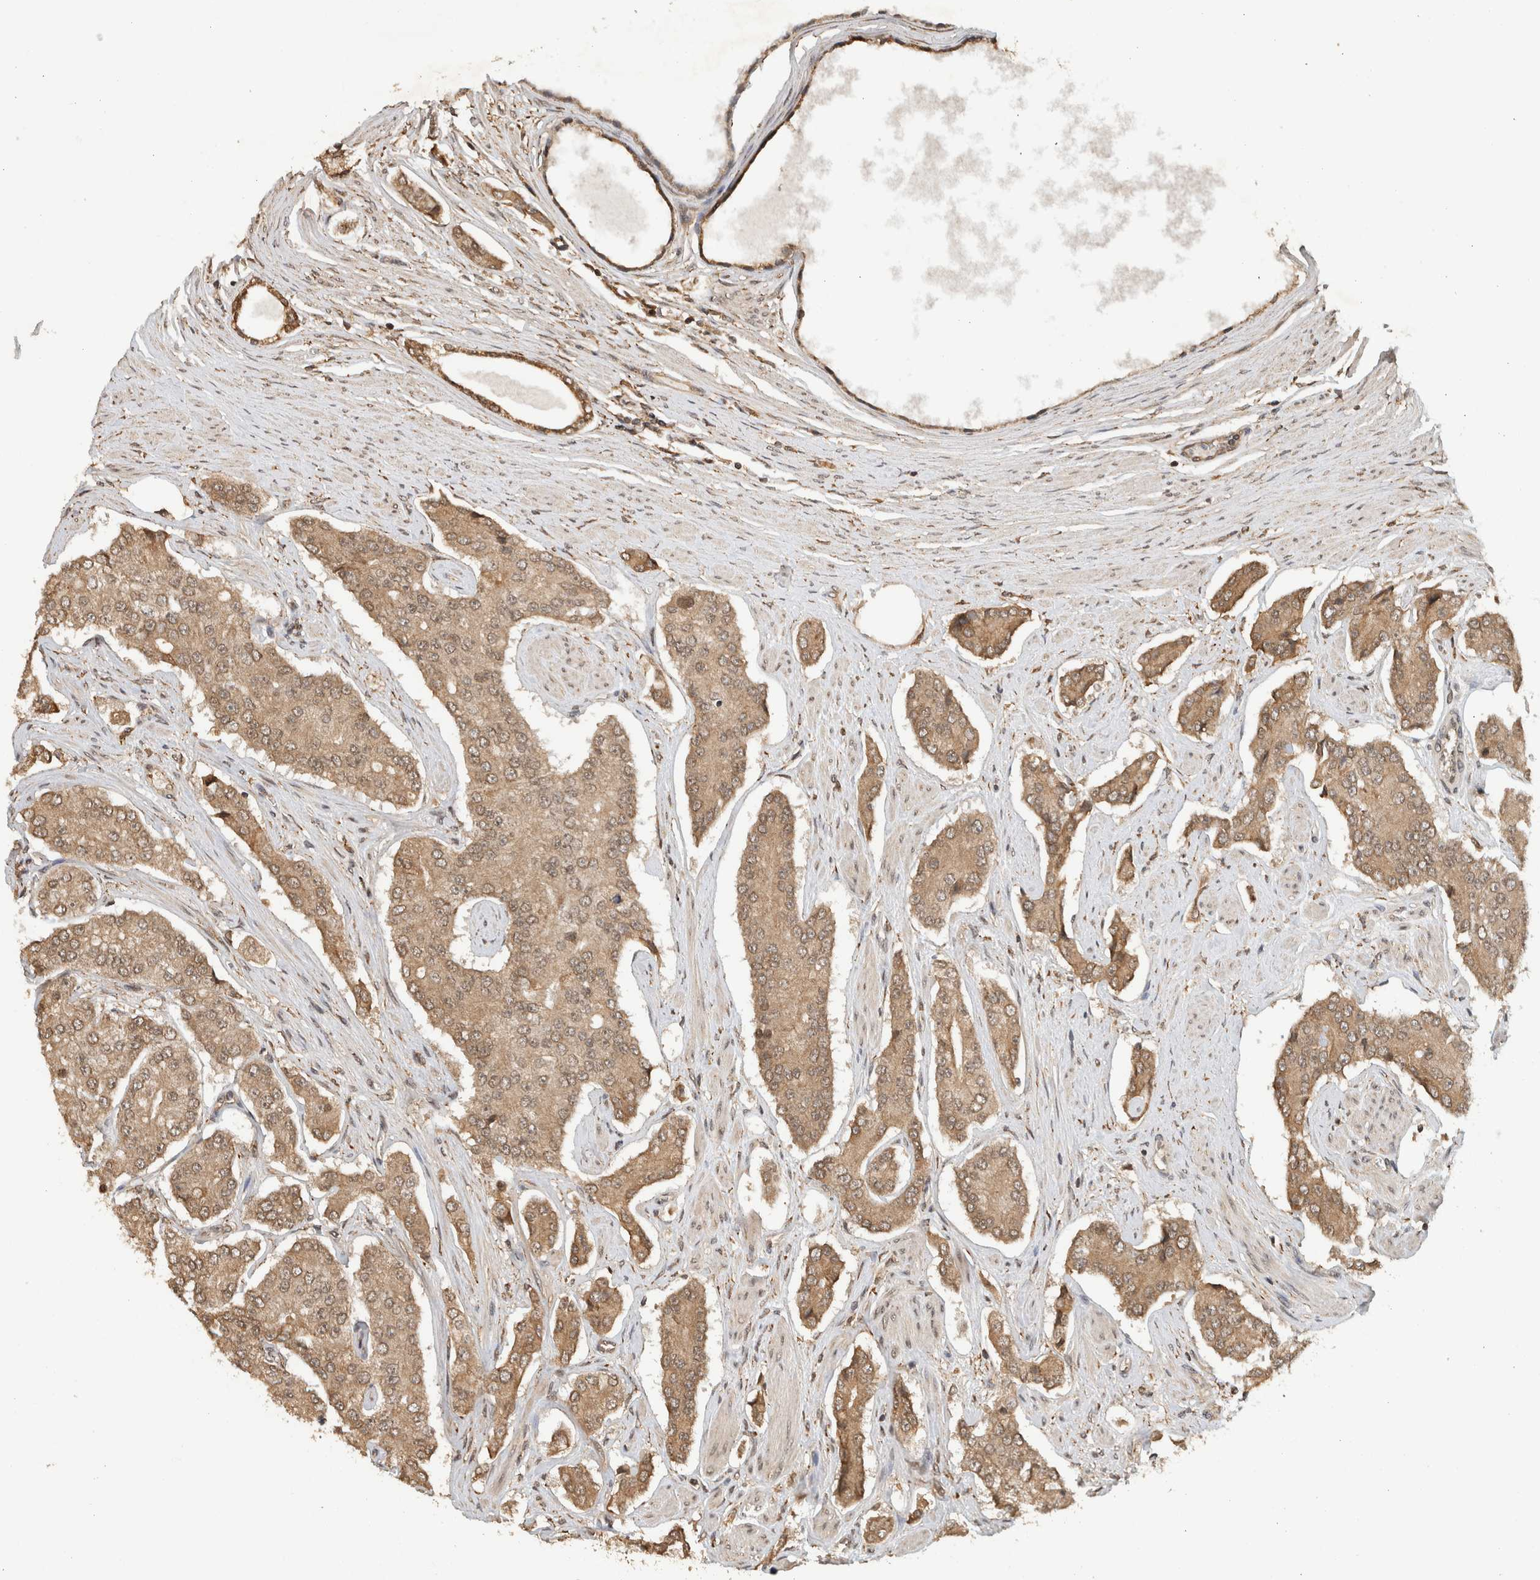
{"staining": {"intensity": "moderate", "quantity": ">75%", "location": "cytoplasmic/membranous,nuclear"}, "tissue": "prostate cancer", "cell_type": "Tumor cells", "image_type": "cancer", "snomed": [{"axis": "morphology", "description": "Adenocarcinoma, High grade"}, {"axis": "topography", "description": "Prostate"}], "caption": "Prostate cancer stained for a protein demonstrates moderate cytoplasmic/membranous and nuclear positivity in tumor cells.", "gene": "C1orf21", "patient": {"sex": "male", "age": 71}}